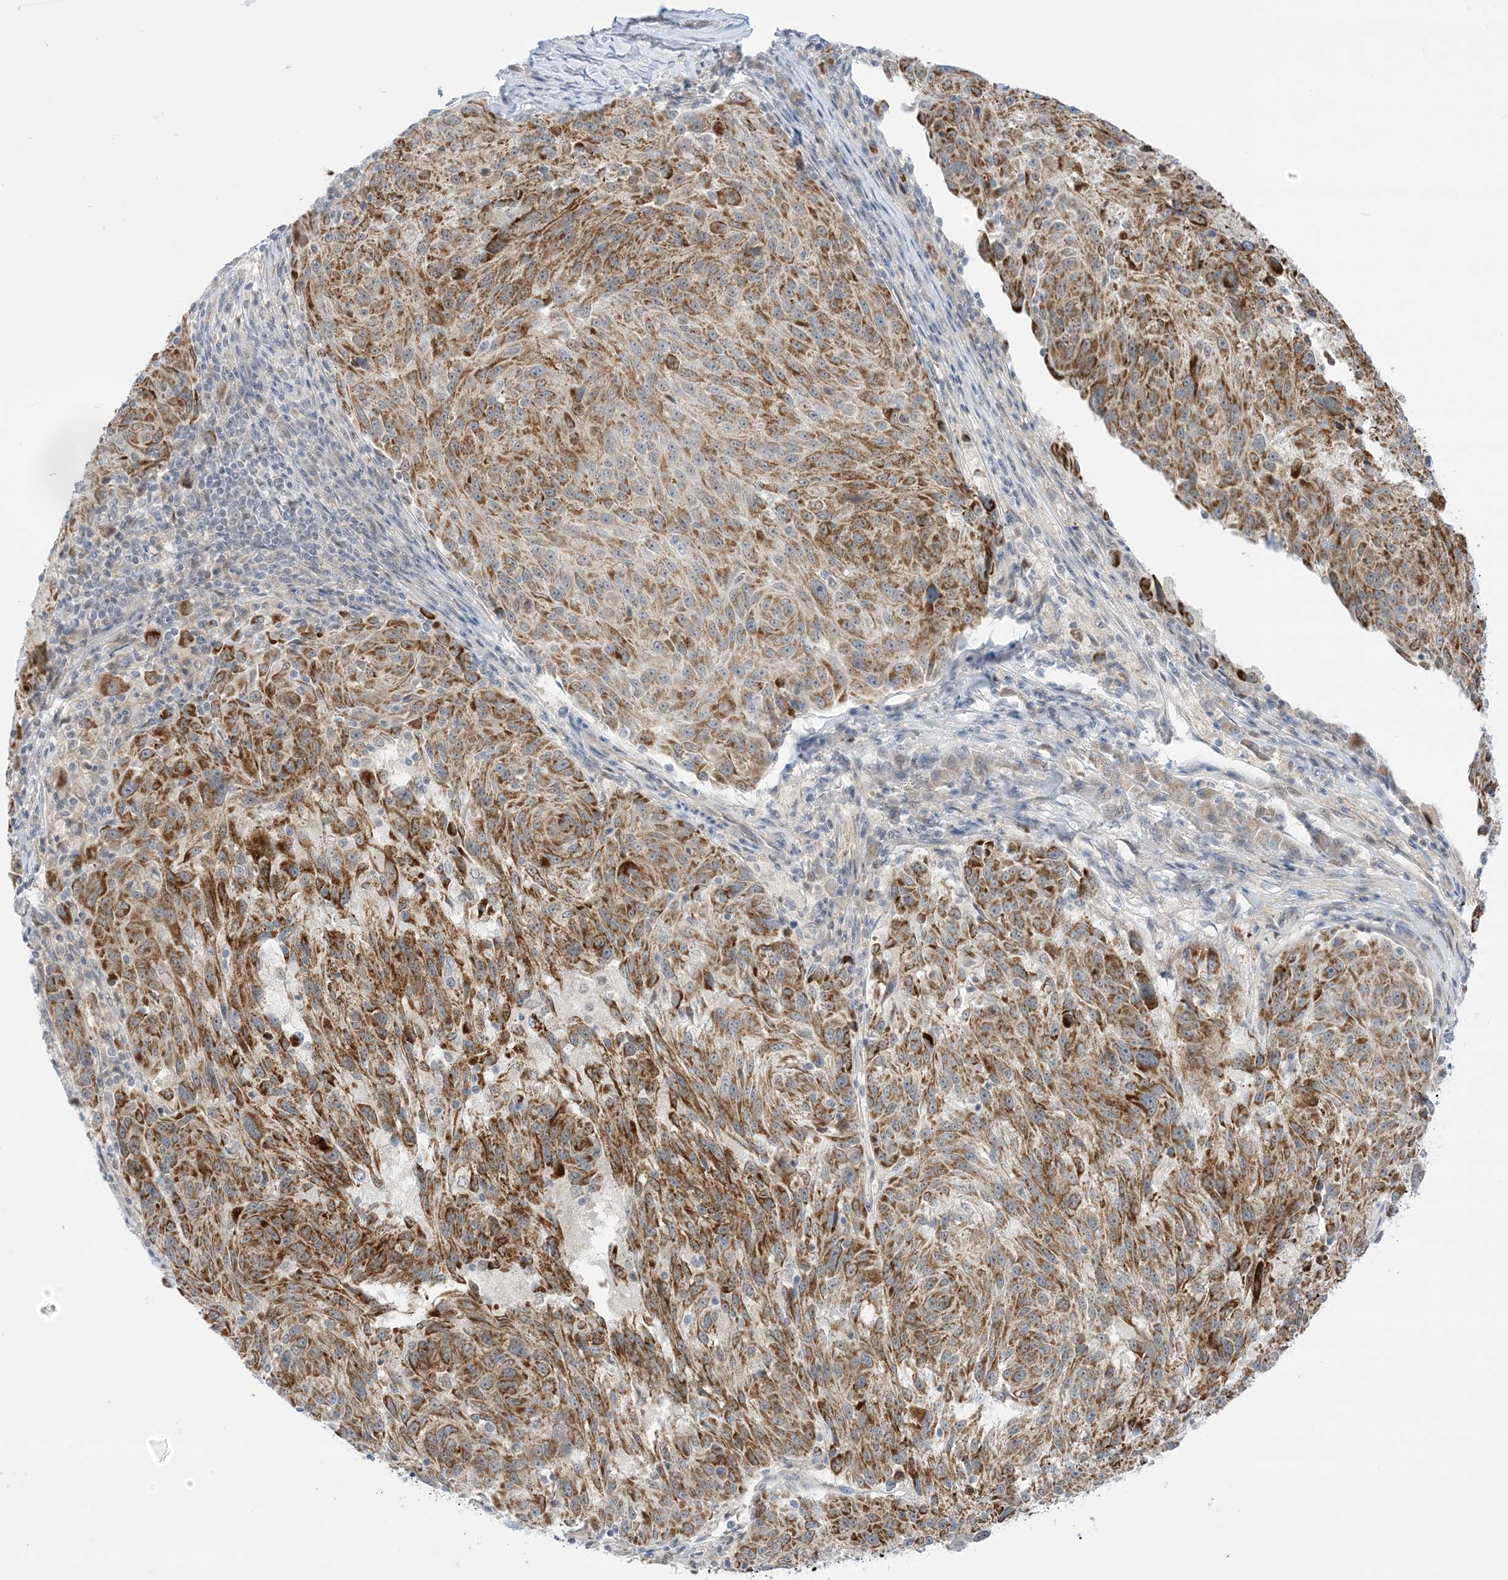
{"staining": {"intensity": "moderate", "quantity": ">75%", "location": "cytoplasmic/membranous"}, "tissue": "melanoma", "cell_type": "Tumor cells", "image_type": "cancer", "snomed": [{"axis": "morphology", "description": "Malignant melanoma, NOS"}, {"axis": "topography", "description": "Skin"}], "caption": "Immunohistochemical staining of melanoma exhibits medium levels of moderate cytoplasmic/membranous staining in about >75% of tumor cells. Using DAB (brown) and hematoxylin (blue) stains, captured at high magnification using brightfield microscopy.", "gene": "TFPT", "patient": {"sex": "male", "age": 53}}